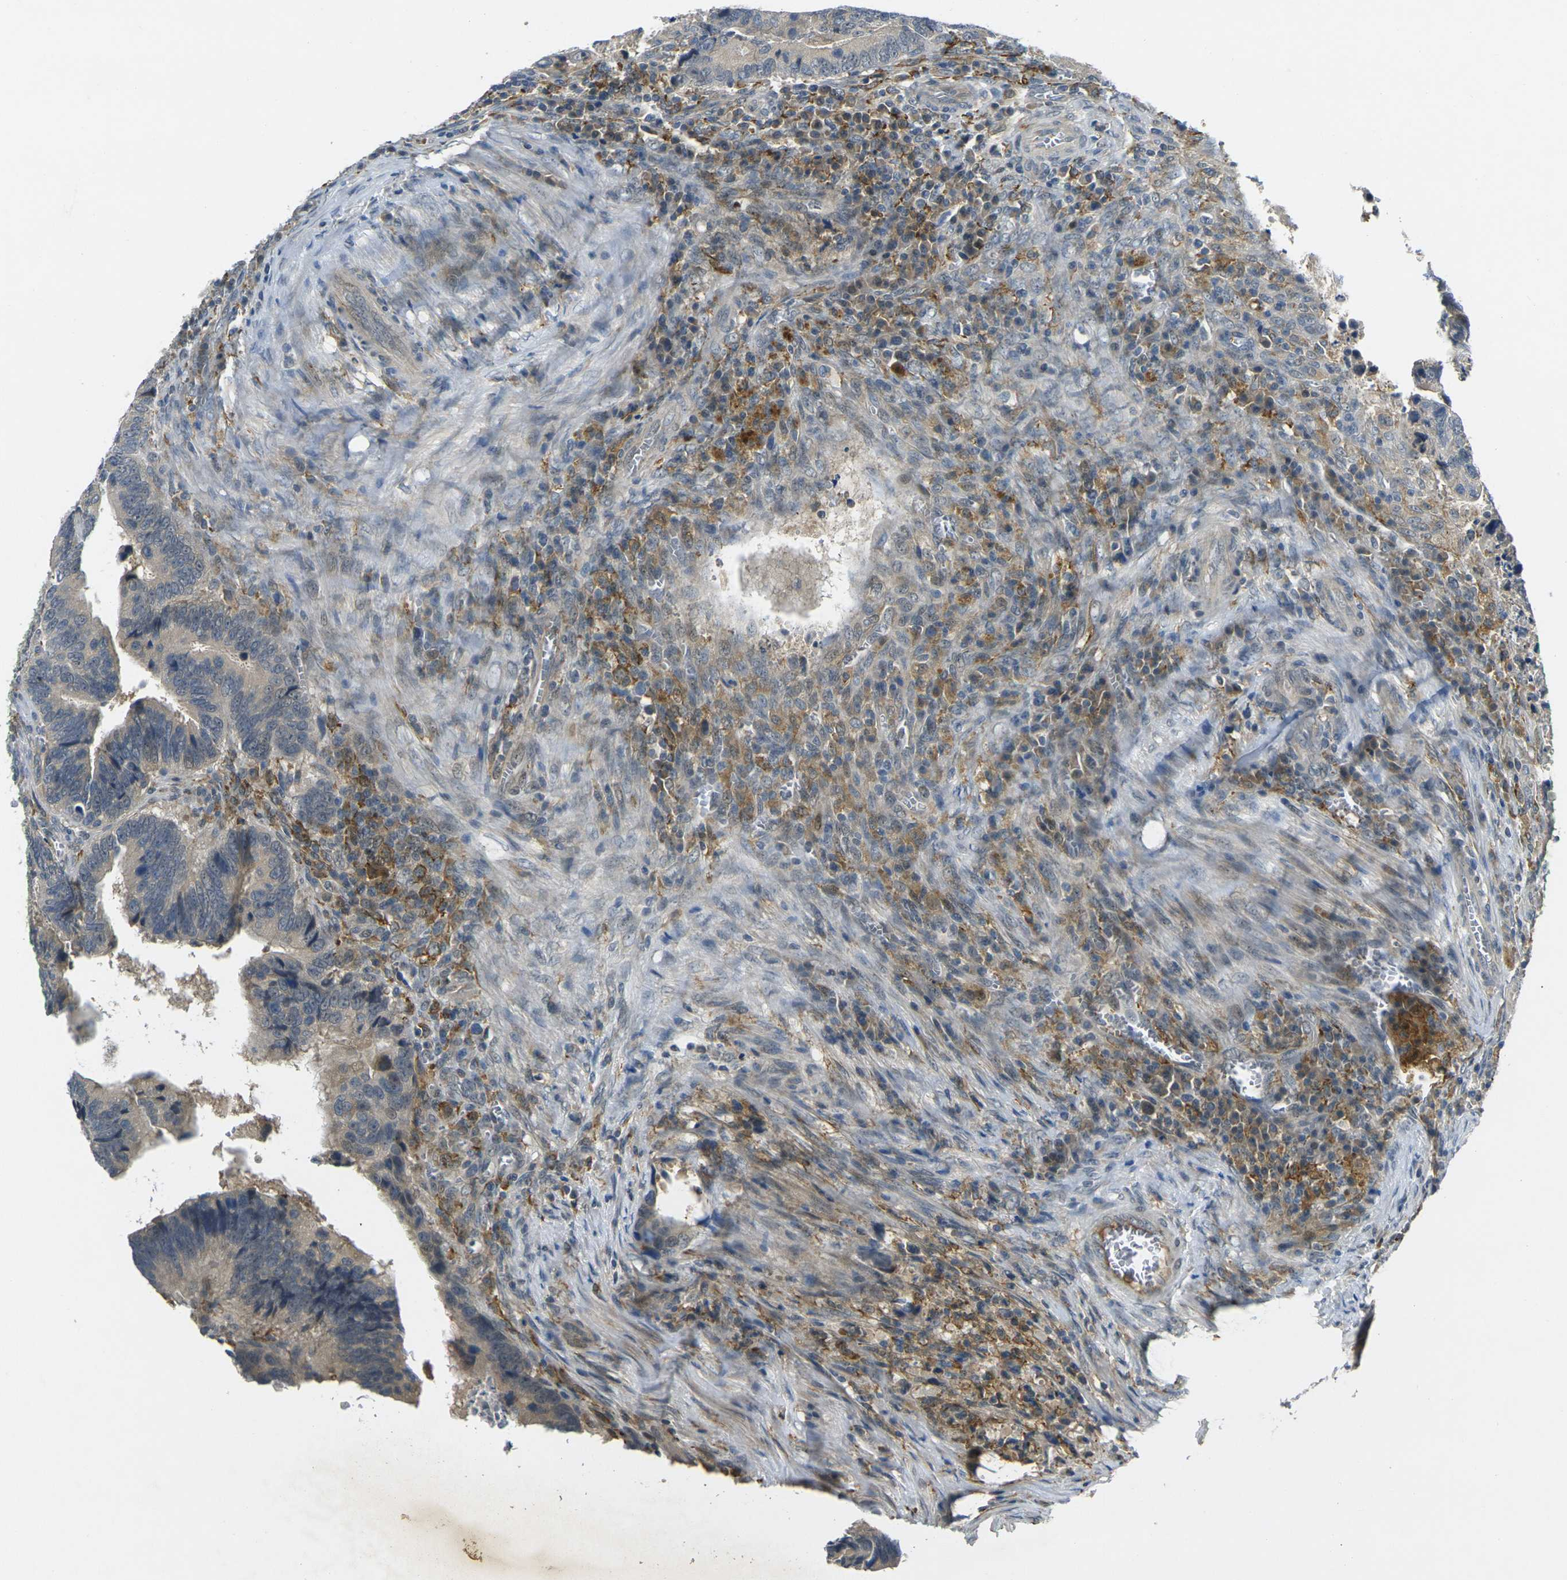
{"staining": {"intensity": "weak", "quantity": ">75%", "location": "cytoplasmic/membranous"}, "tissue": "colorectal cancer", "cell_type": "Tumor cells", "image_type": "cancer", "snomed": [{"axis": "morphology", "description": "Inflammation, NOS"}, {"axis": "morphology", "description": "Adenocarcinoma, NOS"}, {"axis": "topography", "description": "Colon"}], "caption": "IHC of colorectal cancer shows low levels of weak cytoplasmic/membranous staining in approximately >75% of tumor cells.", "gene": "PIGL", "patient": {"sex": "male", "age": 72}}